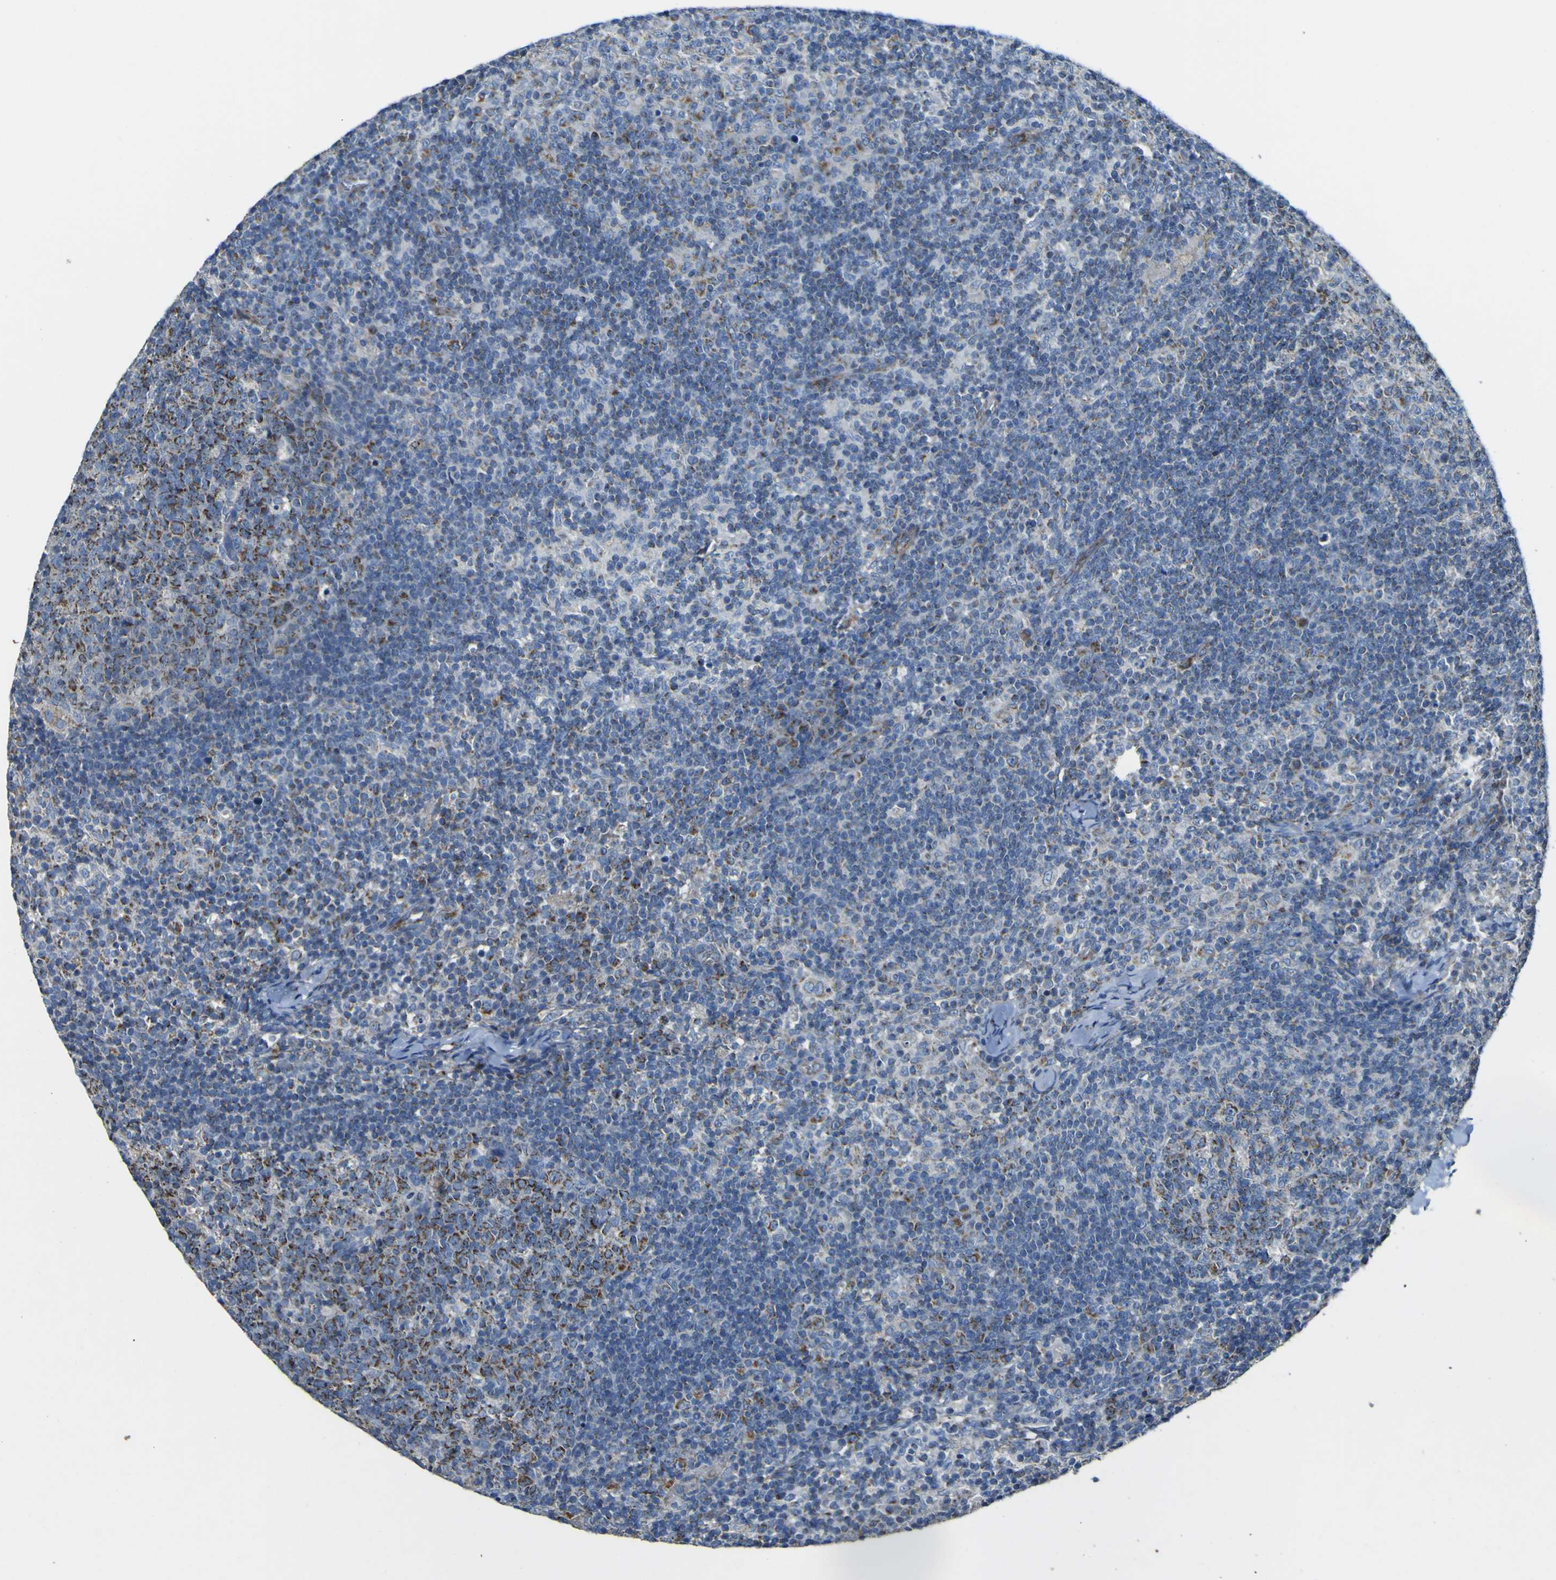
{"staining": {"intensity": "moderate", "quantity": "25%-75%", "location": "cytoplasmic/membranous"}, "tissue": "lymph node", "cell_type": "Germinal center cells", "image_type": "normal", "snomed": [{"axis": "morphology", "description": "Normal tissue, NOS"}, {"axis": "morphology", "description": "Inflammation, NOS"}, {"axis": "topography", "description": "Lymph node"}], "caption": "Germinal center cells reveal medium levels of moderate cytoplasmic/membranous positivity in about 25%-75% of cells in unremarkable human lymph node. (DAB IHC, brown staining for protein, blue staining for nuclei).", "gene": "ALDH18A1", "patient": {"sex": "male", "age": 55}}